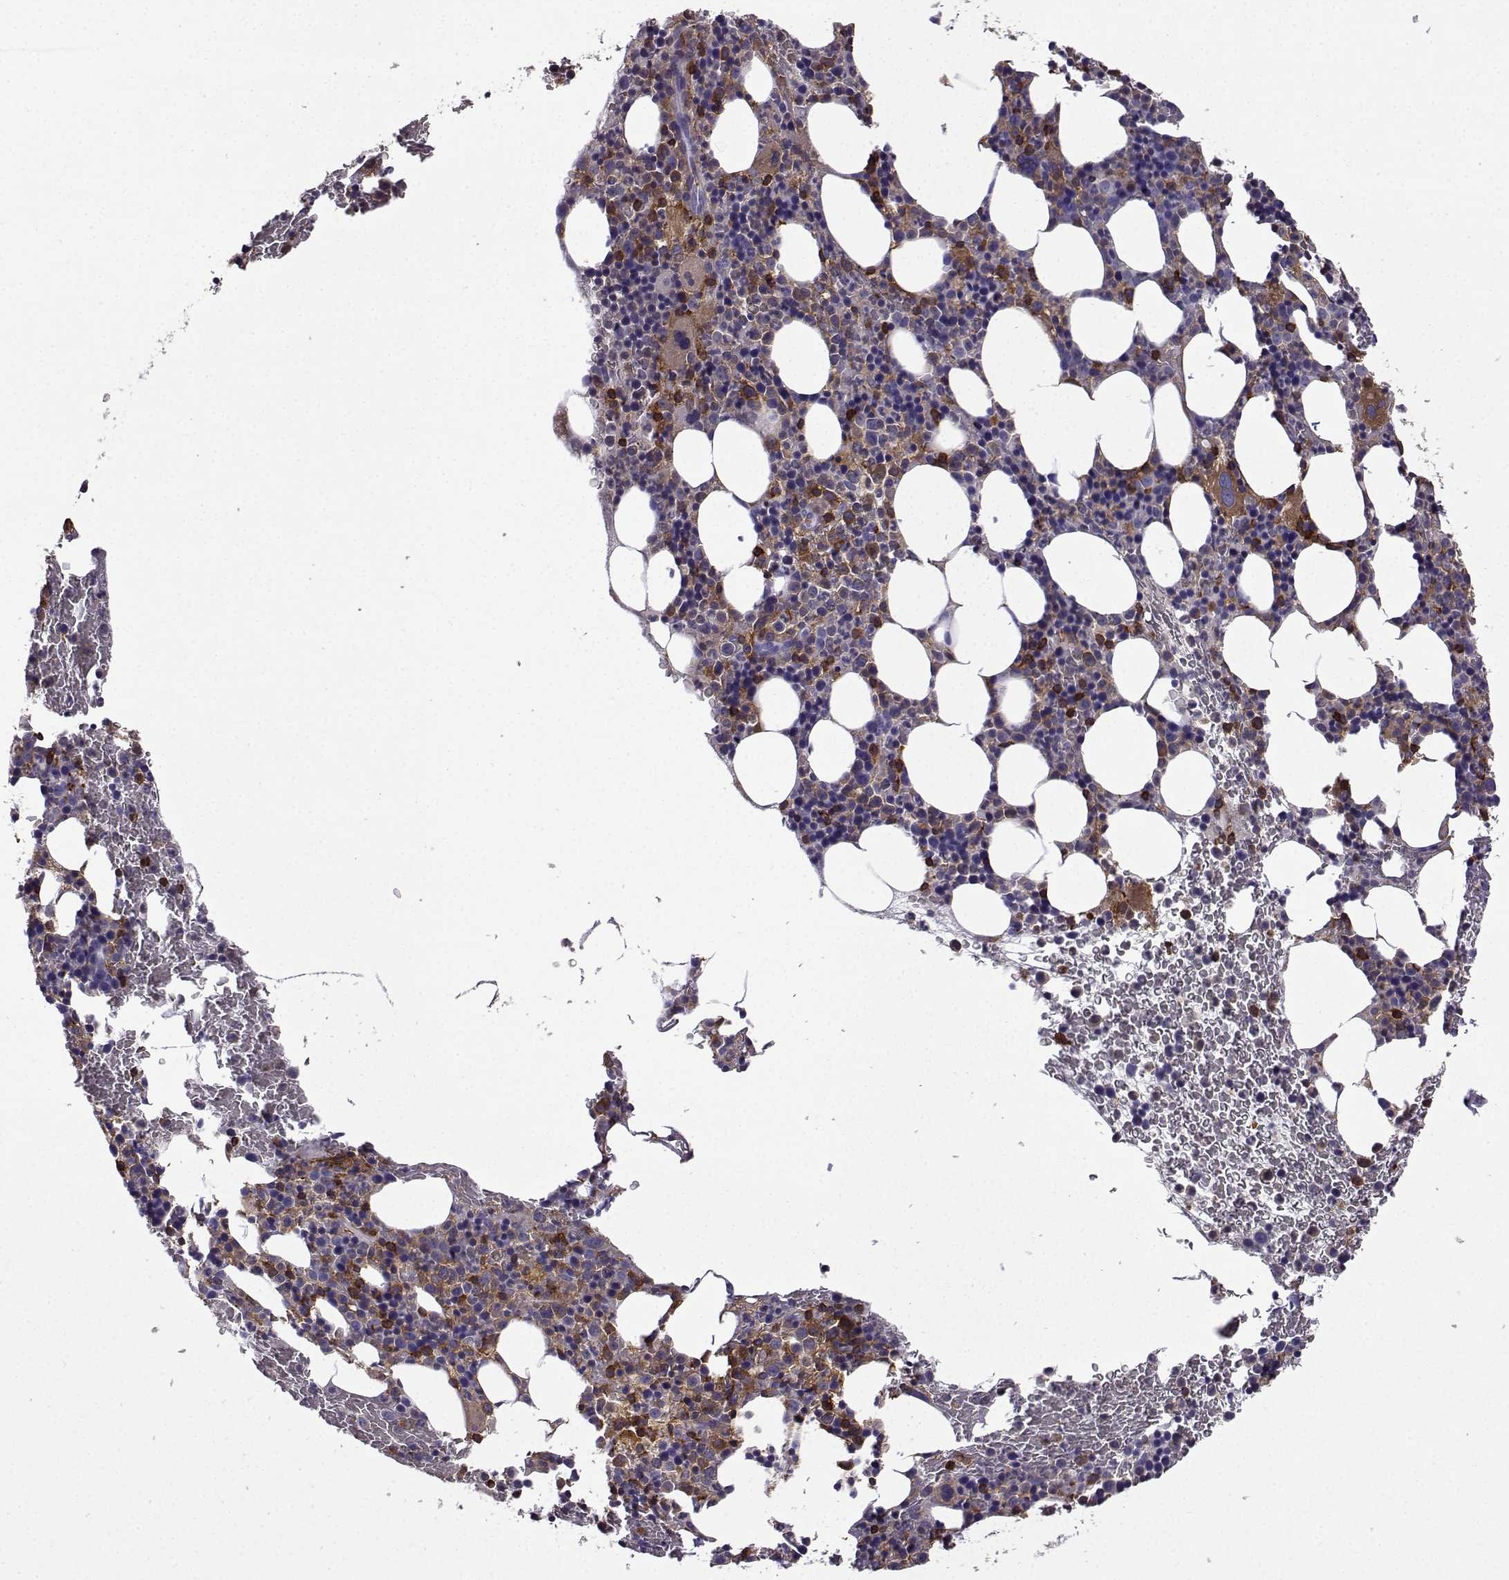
{"staining": {"intensity": "strong", "quantity": "<25%", "location": "cytoplasmic/membranous"}, "tissue": "bone marrow", "cell_type": "Hematopoietic cells", "image_type": "normal", "snomed": [{"axis": "morphology", "description": "Normal tissue, NOS"}, {"axis": "topography", "description": "Bone marrow"}], "caption": "IHC image of benign human bone marrow stained for a protein (brown), which displays medium levels of strong cytoplasmic/membranous positivity in approximately <25% of hematopoietic cells.", "gene": "DOCK10", "patient": {"sex": "male", "age": 72}}